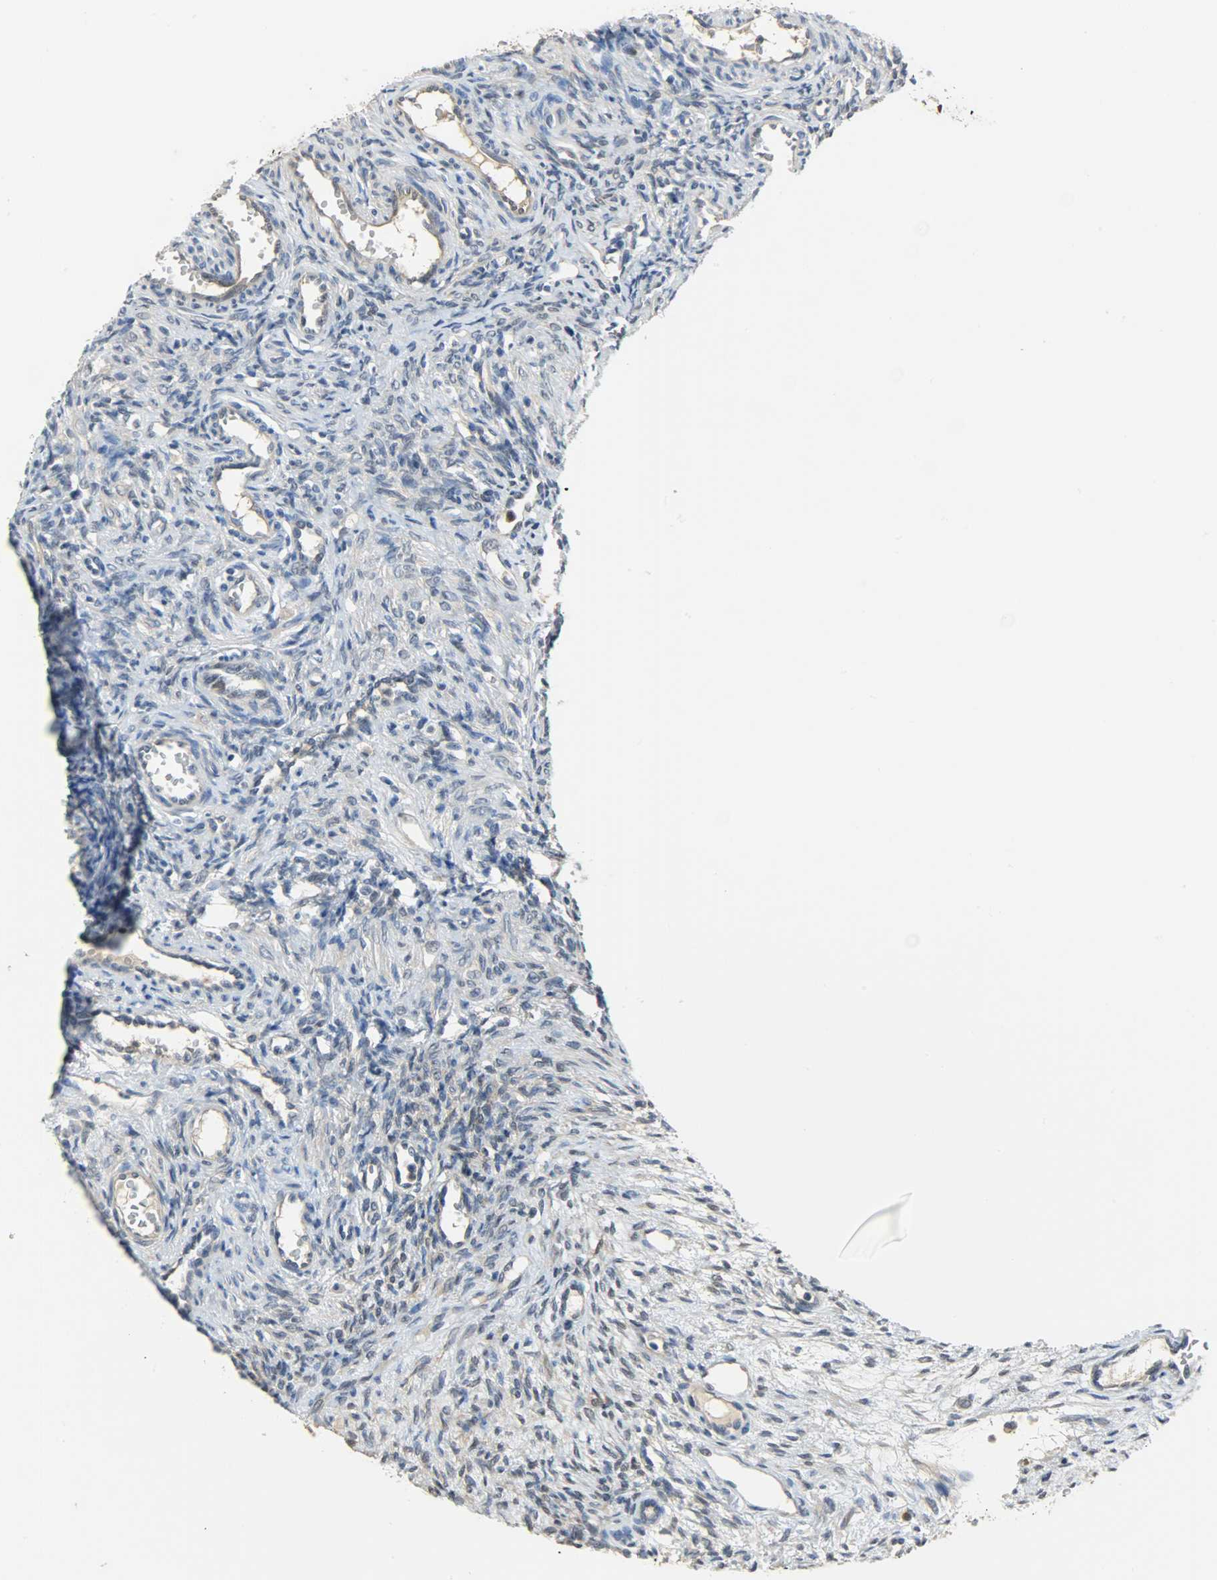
{"staining": {"intensity": "moderate", "quantity": "25%-75%", "location": "cytoplasmic/membranous"}, "tissue": "ovary", "cell_type": "Ovarian stroma cells", "image_type": "normal", "snomed": [{"axis": "morphology", "description": "Normal tissue, NOS"}, {"axis": "topography", "description": "Ovary"}], "caption": "An image of ovary stained for a protein demonstrates moderate cytoplasmic/membranous brown staining in ovarian stroma cells. Using DAB (3,3'-diaminobenzidine) (brown) and hematoxylin (blue) stains, captured at high magnification using brightfield microscopy.", "gene": "EIF4EBP1", "patient": {"sex": "female", "age": 33}}